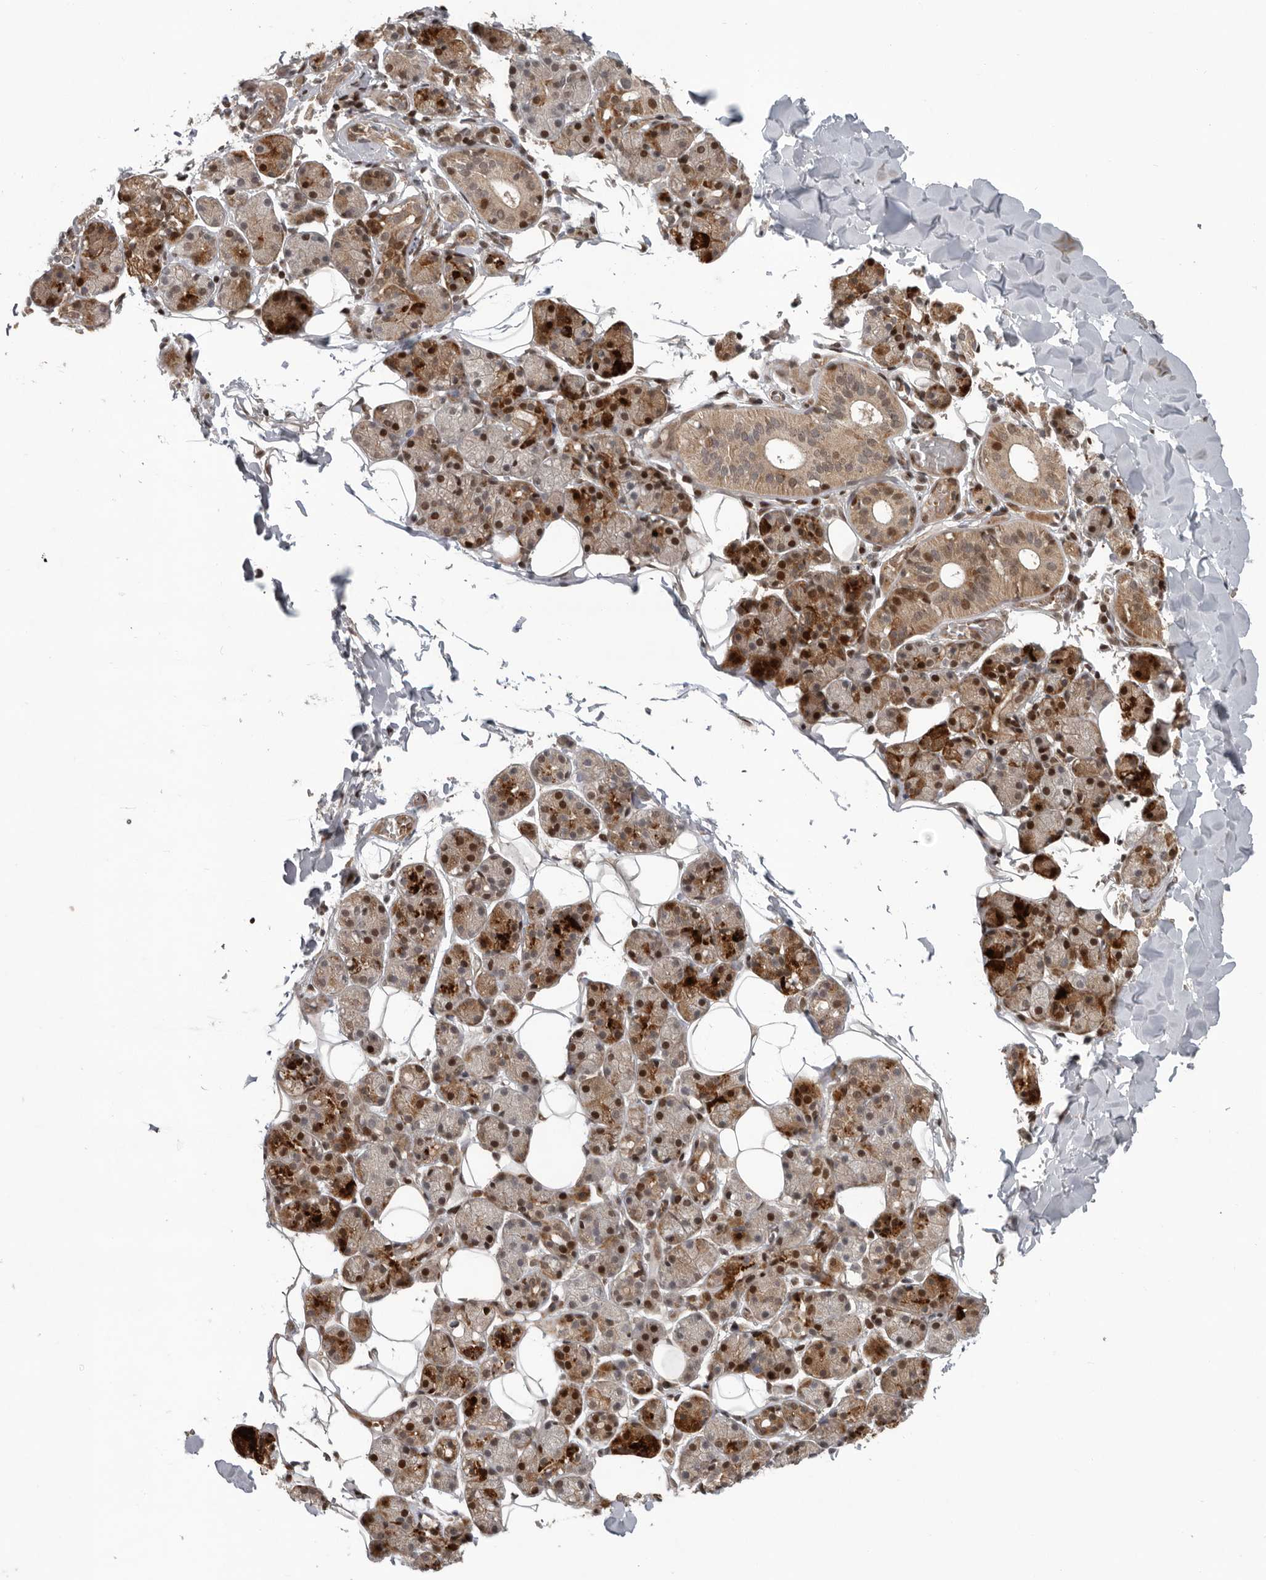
{"staining": {"intensity": "strong", "quantity": ">75%", "location": "cytoplasmic/membranous,nuclear"}, "tissue": "salivary gland", "cell_type": "Glandular cells", "image_type": "normal", "snomed": [{"axis": "morphology", "description": "Normal tissue, NOS"}, {"axis": "topography", "description": "Salivary gland"}], "caption": "Salivary gland stained for a protein (brown) demonstrates strong cytoplasmic/membranous,nuclear positive positivity in approximately >75% of glandular cells.", "gene": "RABIF", "patient": {"sex": "female", "age": 33}}